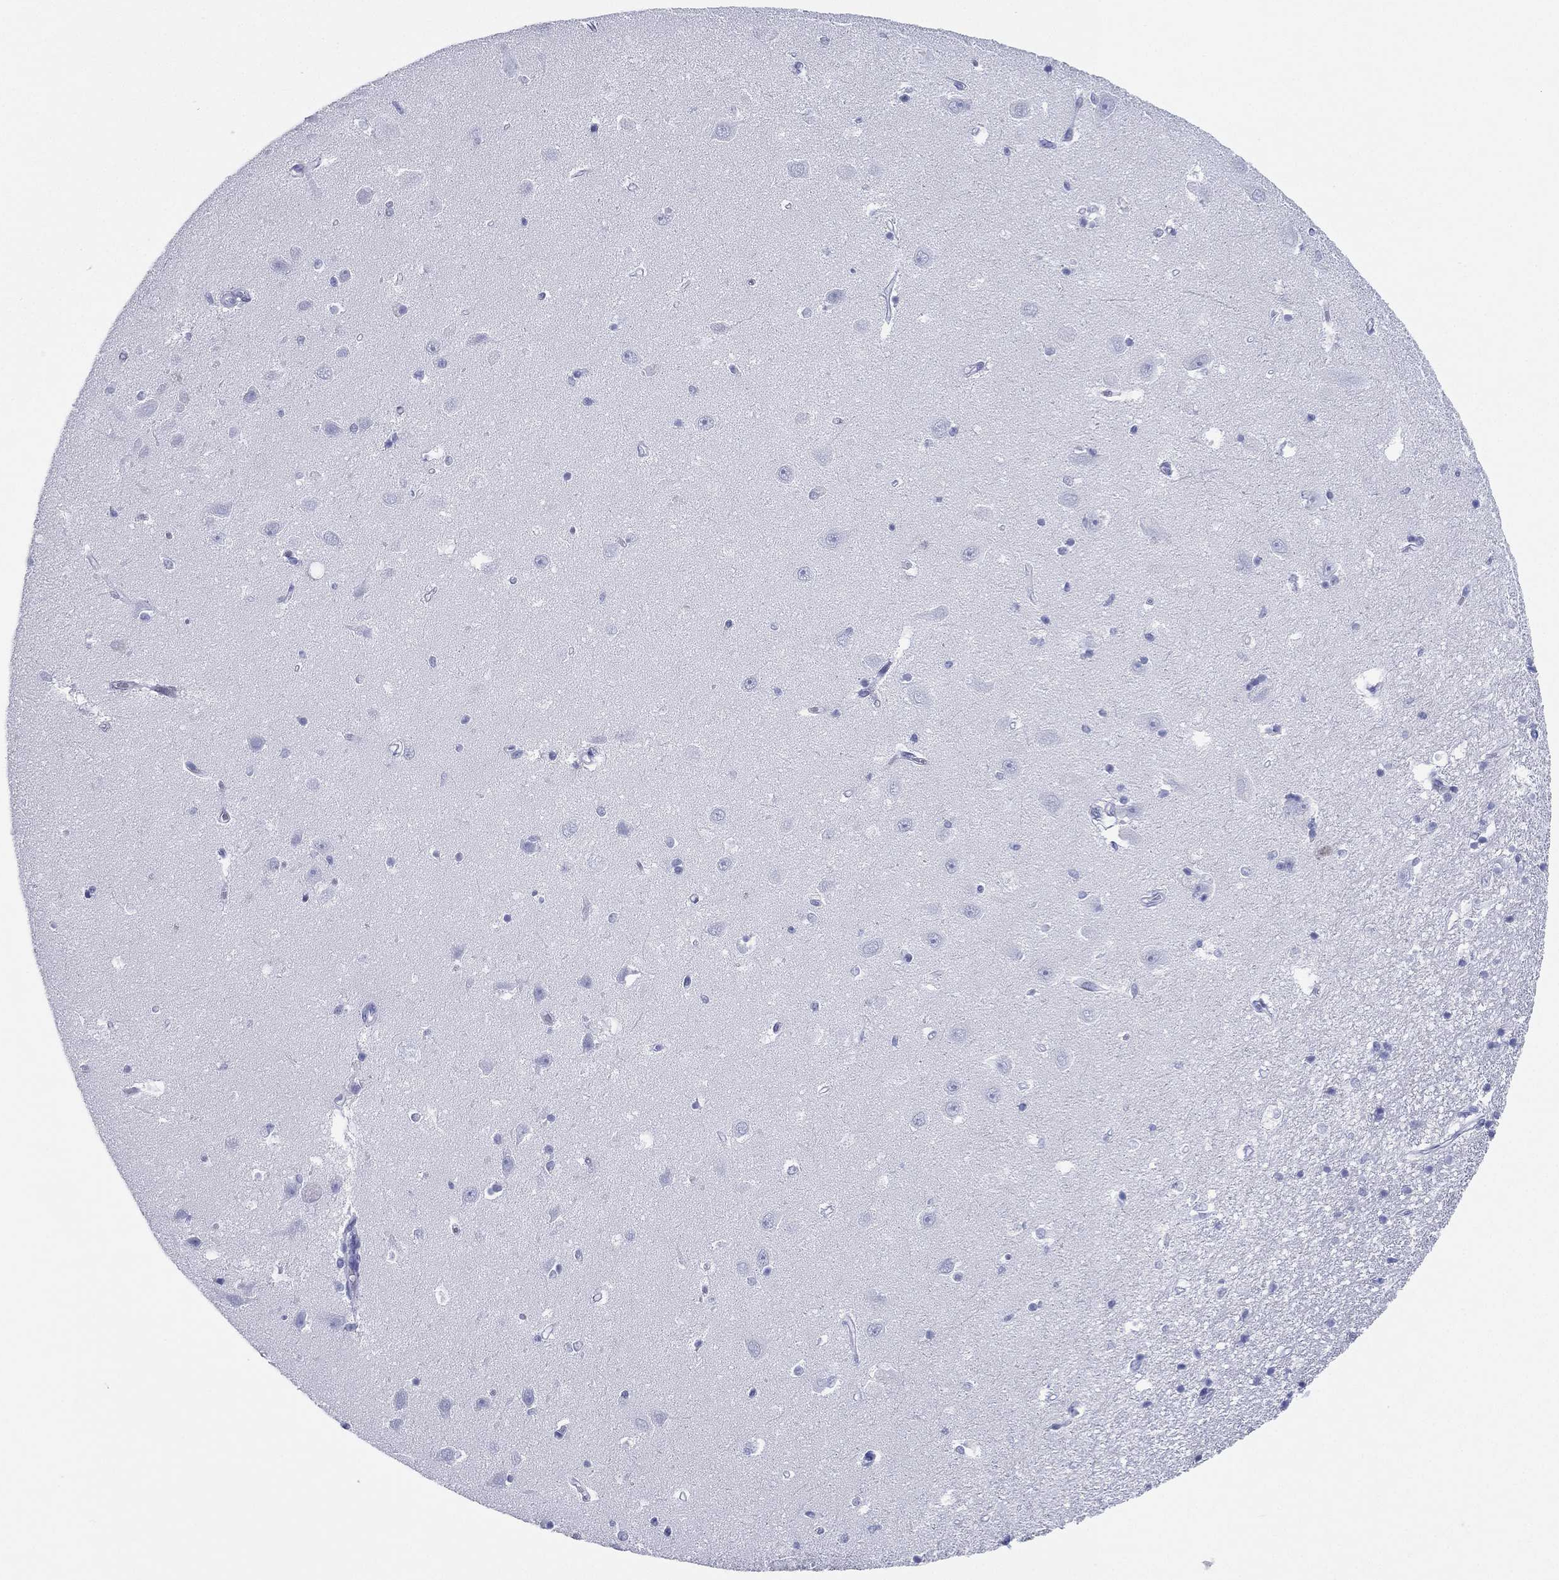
{"staining": {"intensity": "negative", "quantity": "none", "location": "none"}, "tissue": "hippocampus", "cell_type": "Glial cells", "image_type": "normal", "snomed": [{"axis": "morphology", "description": "Normal tissue, NOS"}, {"axis": "topography", "description": "Hippocampus"}], "caption": "This is a photomicrograph of immunohistochemistry staining of benign hippocampus, which shows no positivity in glial cells.", "gene": "CD79A", "patient": {"sex": "female", "age": 64}}